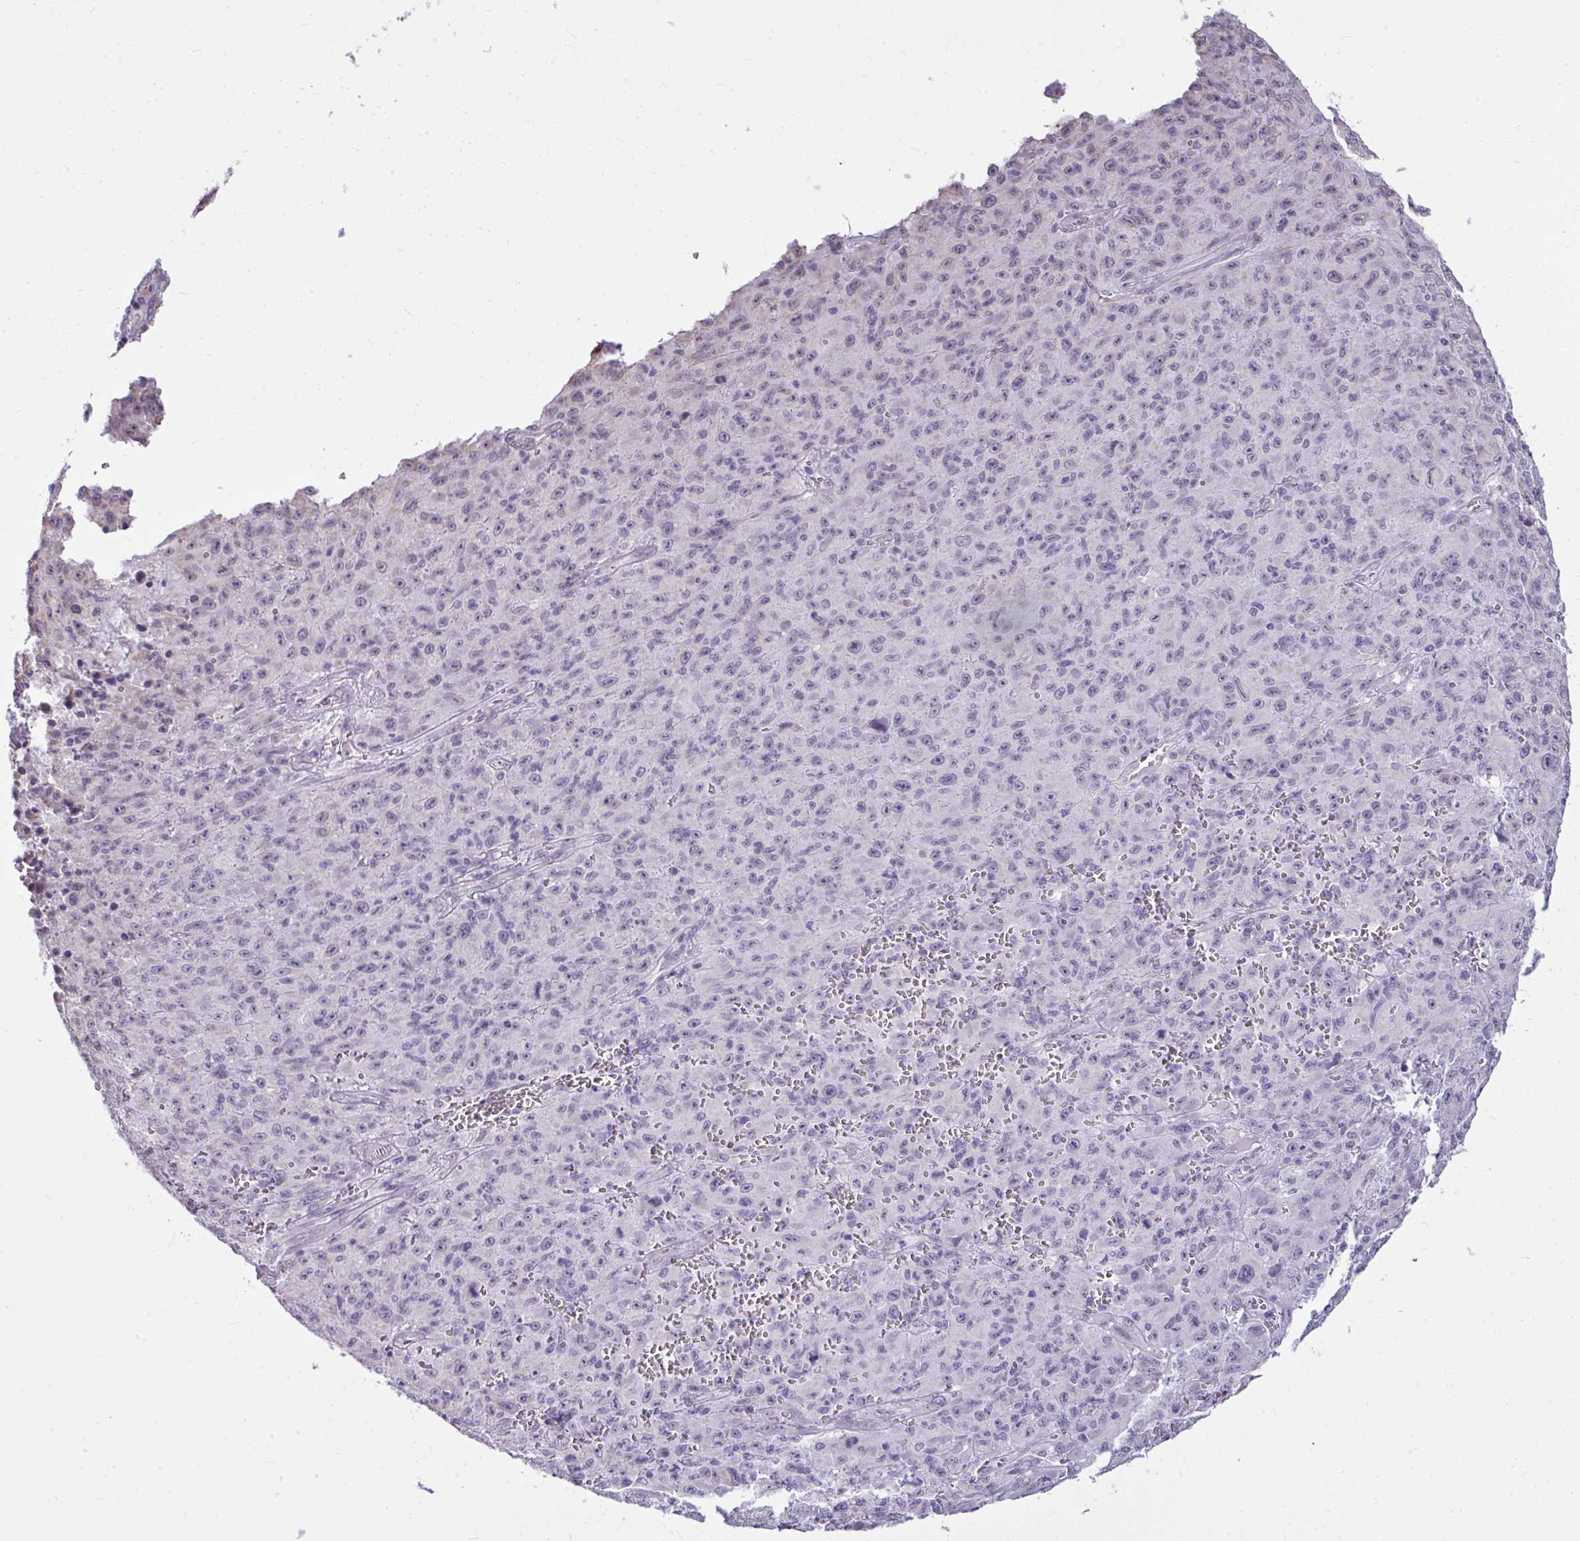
{"staining": {"intensity": "negative", "quantity": "none", "location": "none"}, "tissue": "melanoma", "cell_type": "Tumor cells", "image_type": "cancer", "snomed": [{"axis": "morphology", "description": "Malignant melanoma, NOS"}, {"axis": "topography", "description": "Skin"}], "caption": "Human melanoma stained for a protein using immunohistochemistry (IHC) demonstrates no staining in tumor cells.", "gene": "NPPA", "patient": {"sex": "male", "age": 46}}